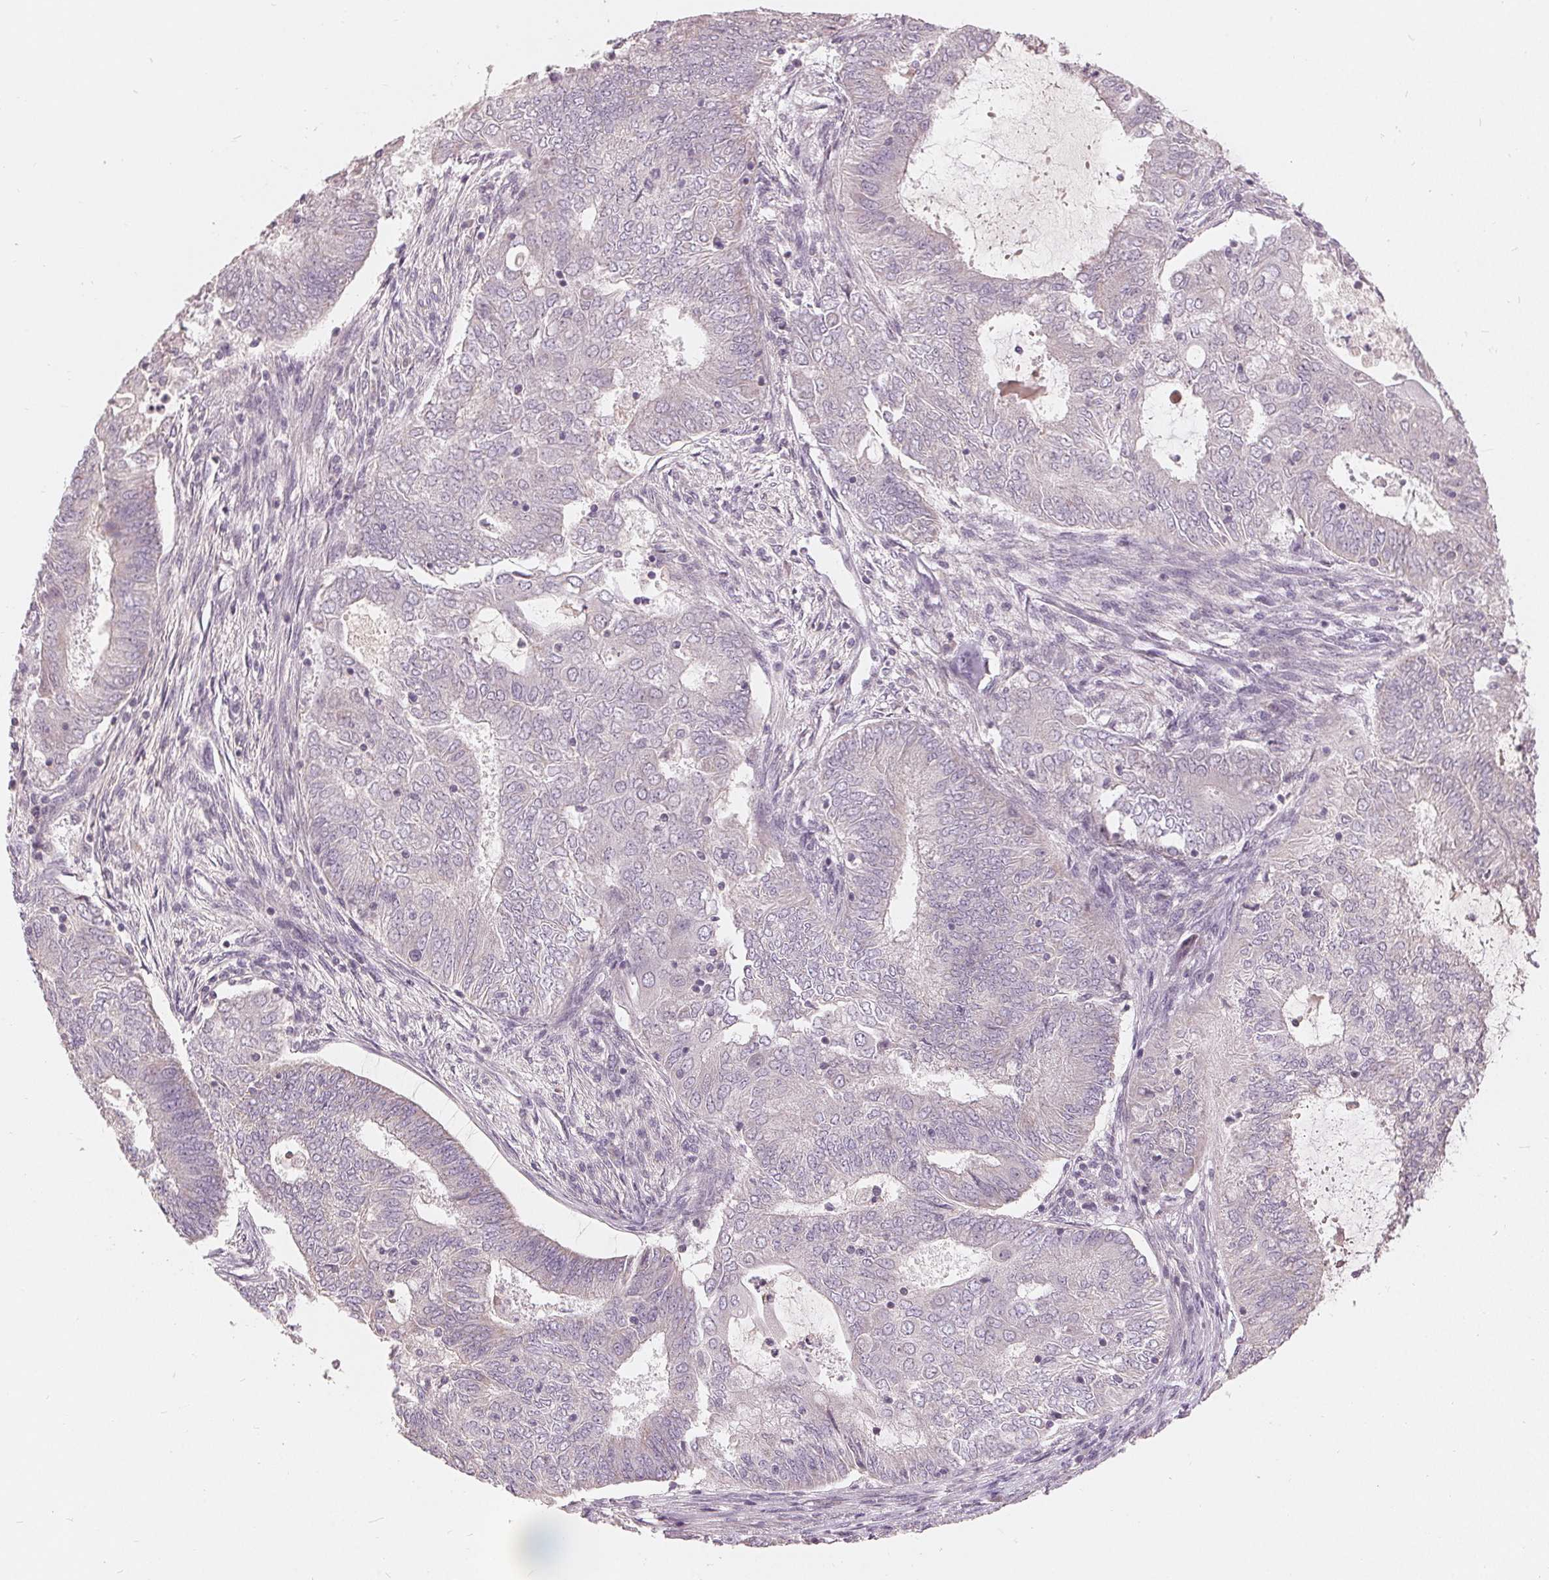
{"staining": {"intensity": "negative", "quantity": "none", "location": "none"}, "tissue": "endometrial cancer", "cell_type": "Tumor cells", "image_type": "cancer", "snomed": [{"axis": "morphology", "description": "Adenocarcinoma, NOS"}, {"axis": "topography", "description": "Endometrium"}], "caption": "Immunohistochemistry (IHC) histopathology image of neoplastic tissue: human endometrial cancer (adenocarcinoma) stained with DAB (3,3'-diaminobenzidine) reveals no significant protein expression in tumor cells. (Brightfield microscopy of DAB immunohistochemistry at high magnification).", "gene": "TRIM60", "patient": {"sex": "female", "age": 62}}